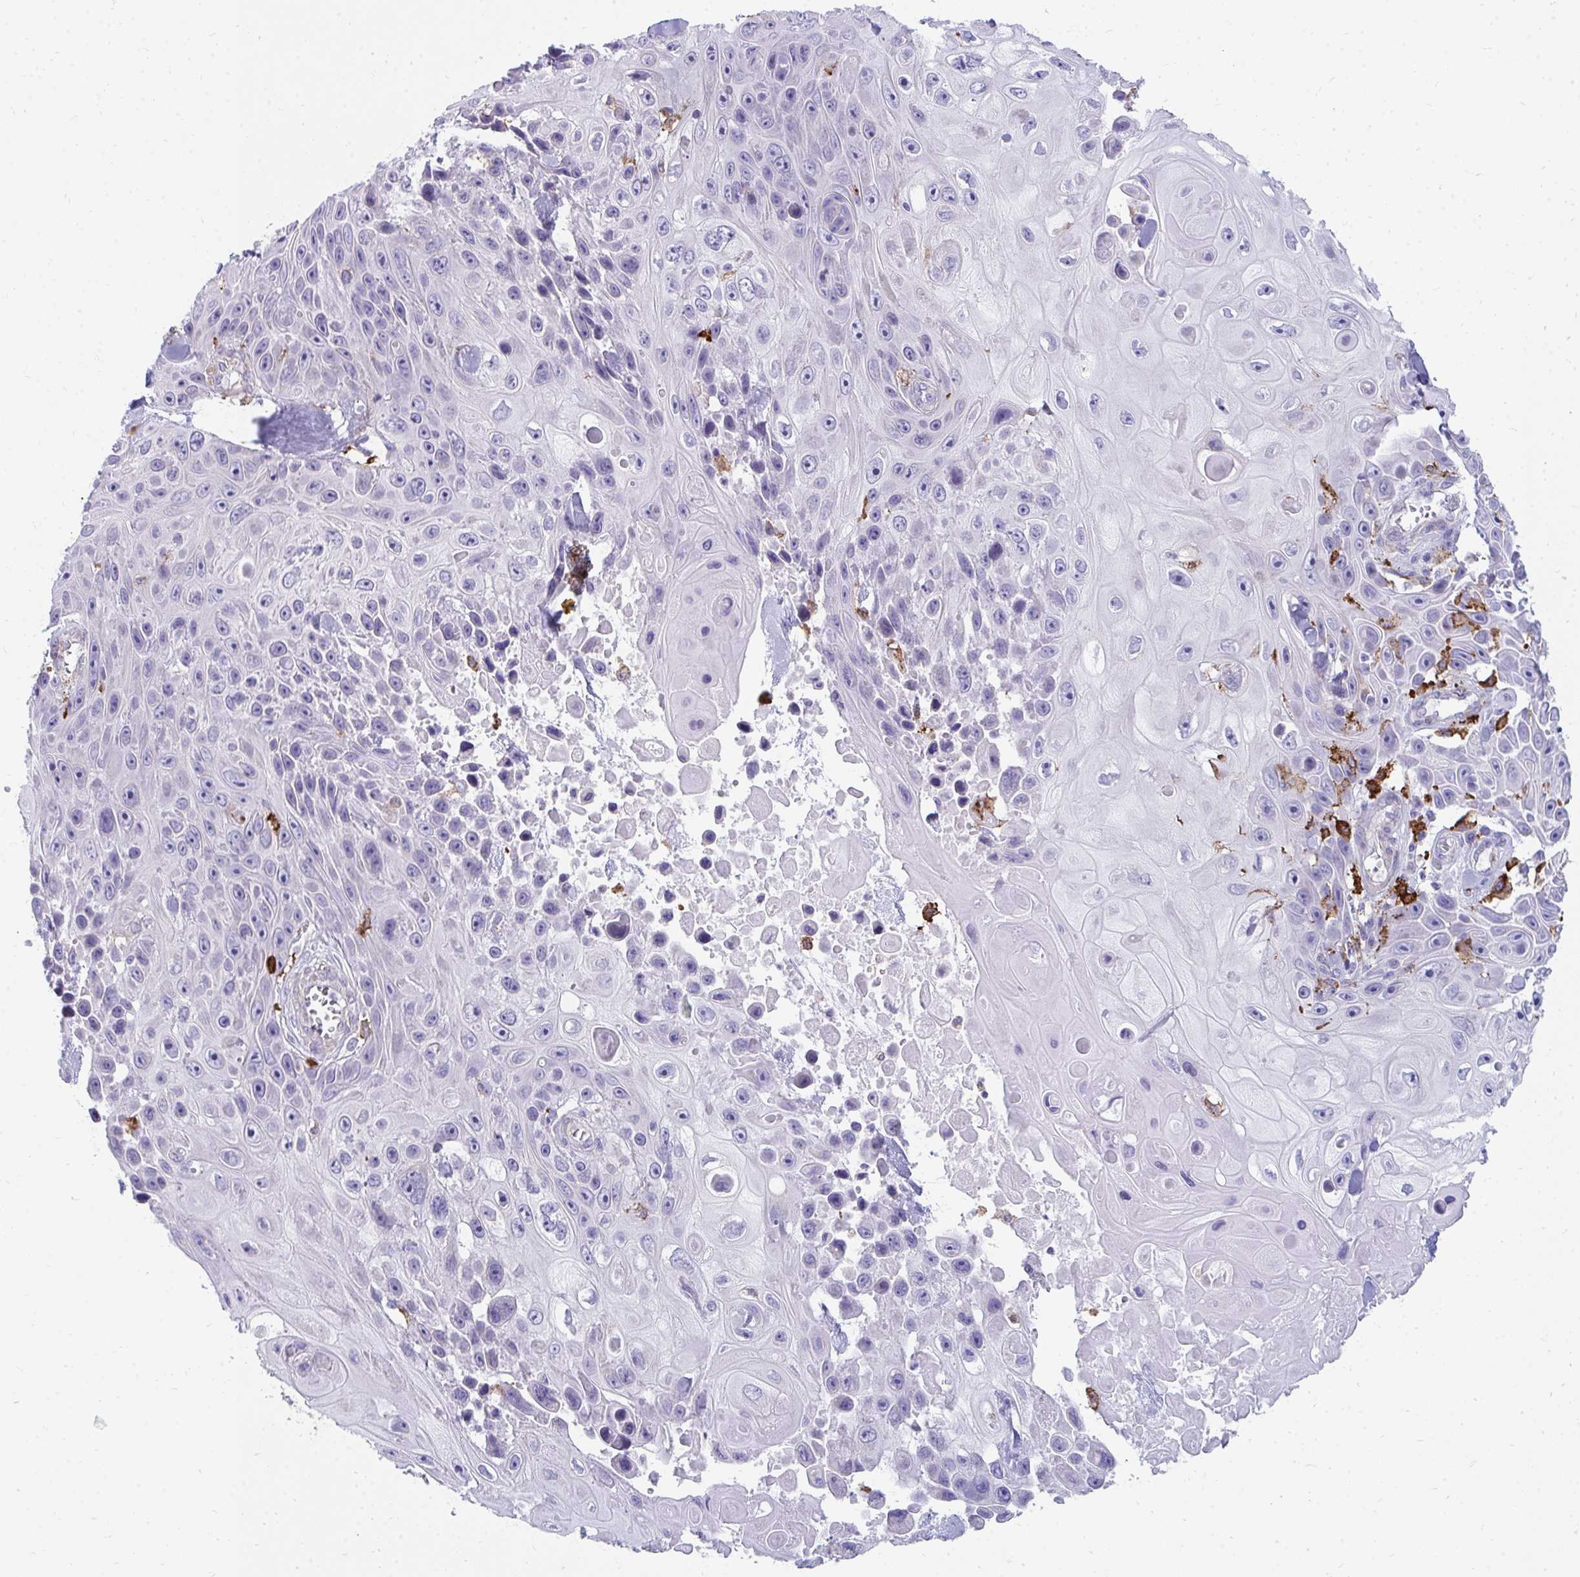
{"staining": {"intensity": "negative", "quantity": "none", "location": "none"}, "tissue": "skin cancer", "cell_type": "Tumor cells", "image_type": "cancer", "snomed": [{"axis": "morphology", "description": "Squamous cell carcinoma, NOS"}, {"axis": "topography", "description": "Skin"}], "caption": "Tumor cells are negative for brown protein staining in skin cancer.", "gene": "CD163", "patient": {"sex": "male", "age": 82}}